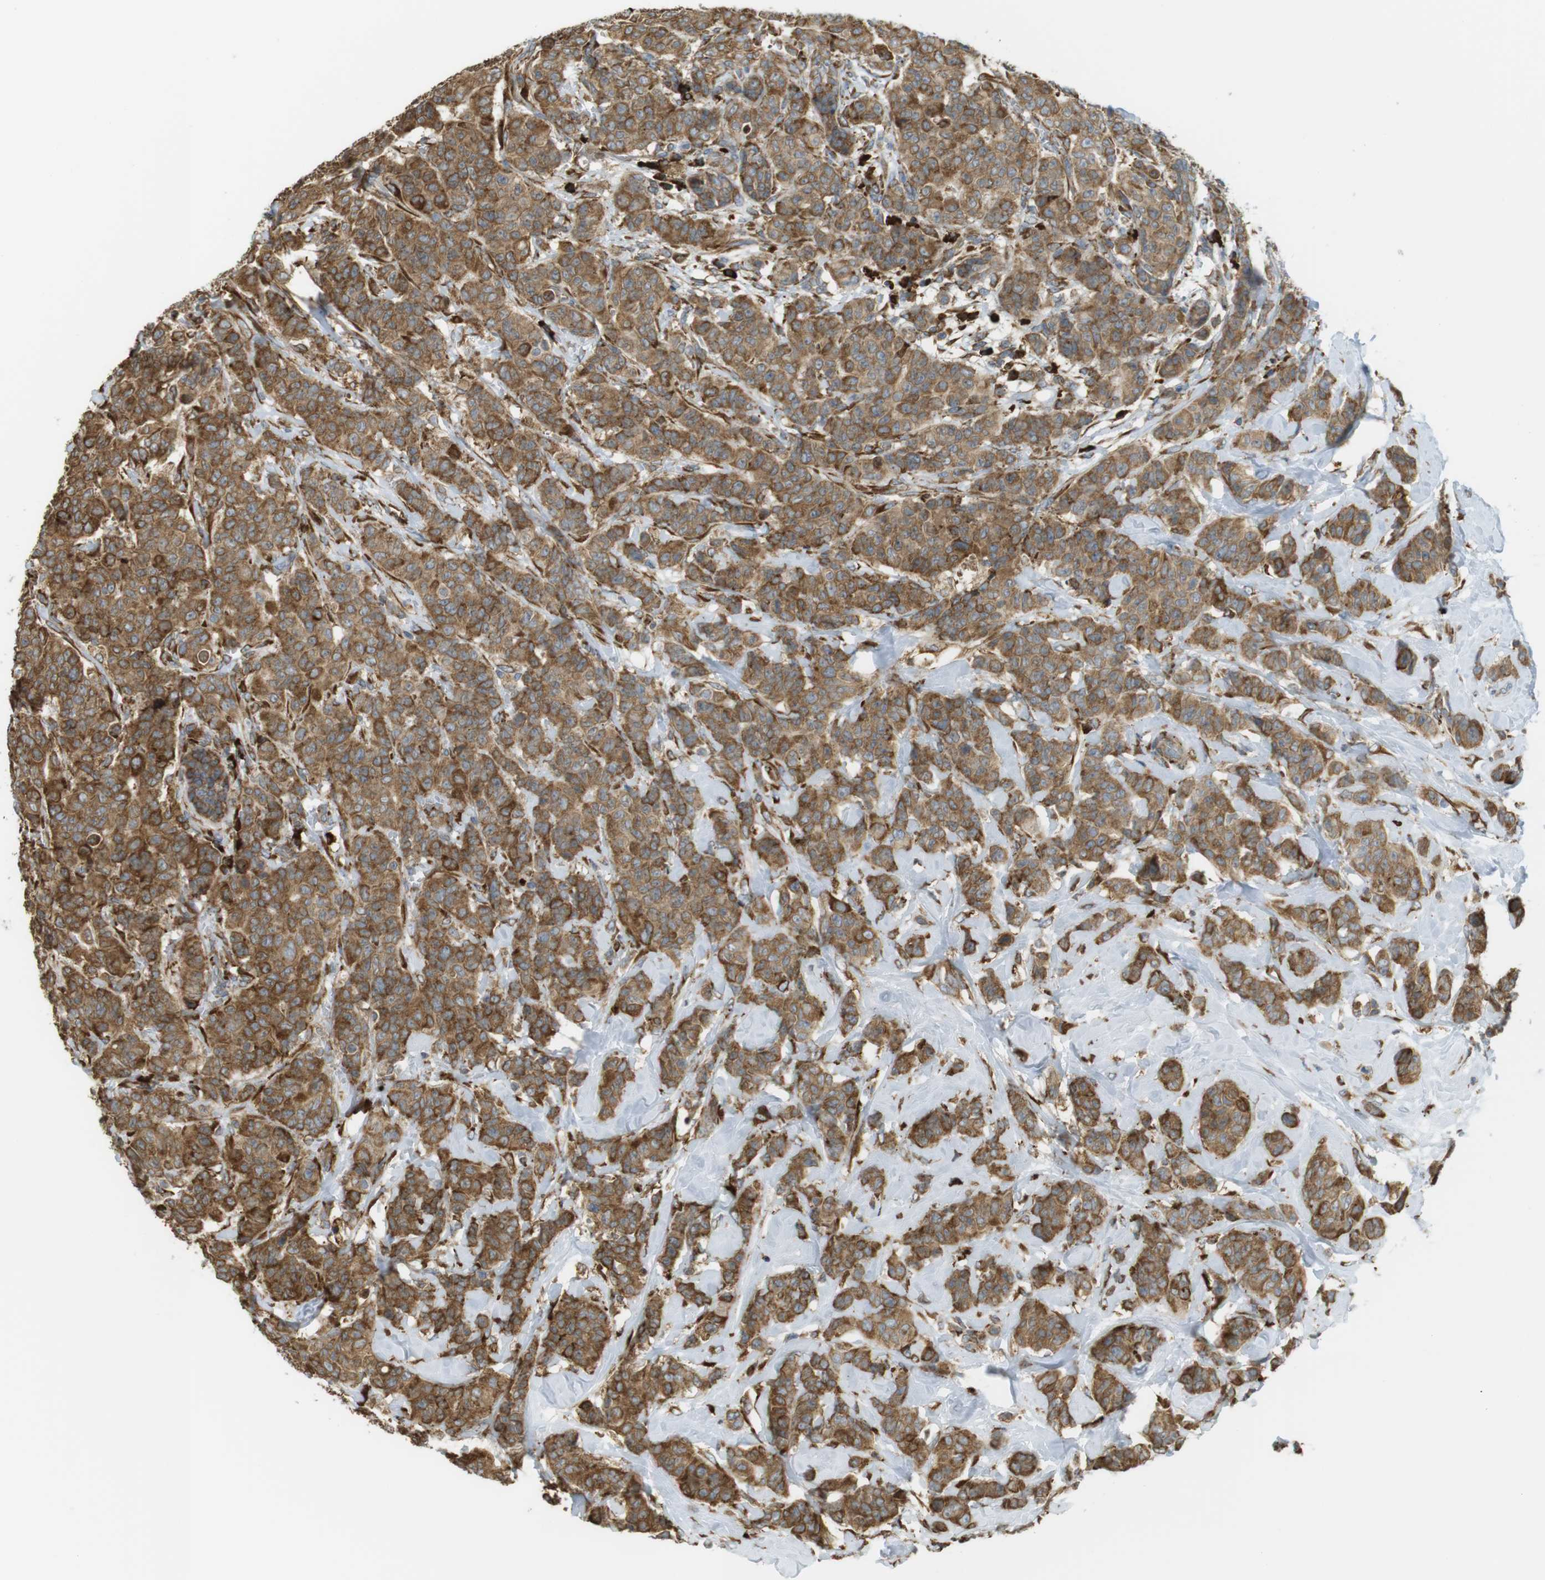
{"staining": {"intensity": "moderate", "quantity": ">75%", "location": "cytoplasmic/membranous"}, "tissue": "breast cancer", "cell_type": "Tumor cells", "image_type": "cancer", "snomed": [{"axis": "morphology", "description": "Normal tissue, NOS"}, {"axis": "morphology", "description": "Duct carcinoma"}, {"axis": "topography", "description": "Breast"}], "caption": "This is a histology image of immunohistochemistry staining of intraductal carcinoma (breast), which shows moderate staining in the cytoplasmic/membranous of tumor cells.", "gene": "MBOAT2", "patient": {"sex": "female", "age": 40}}